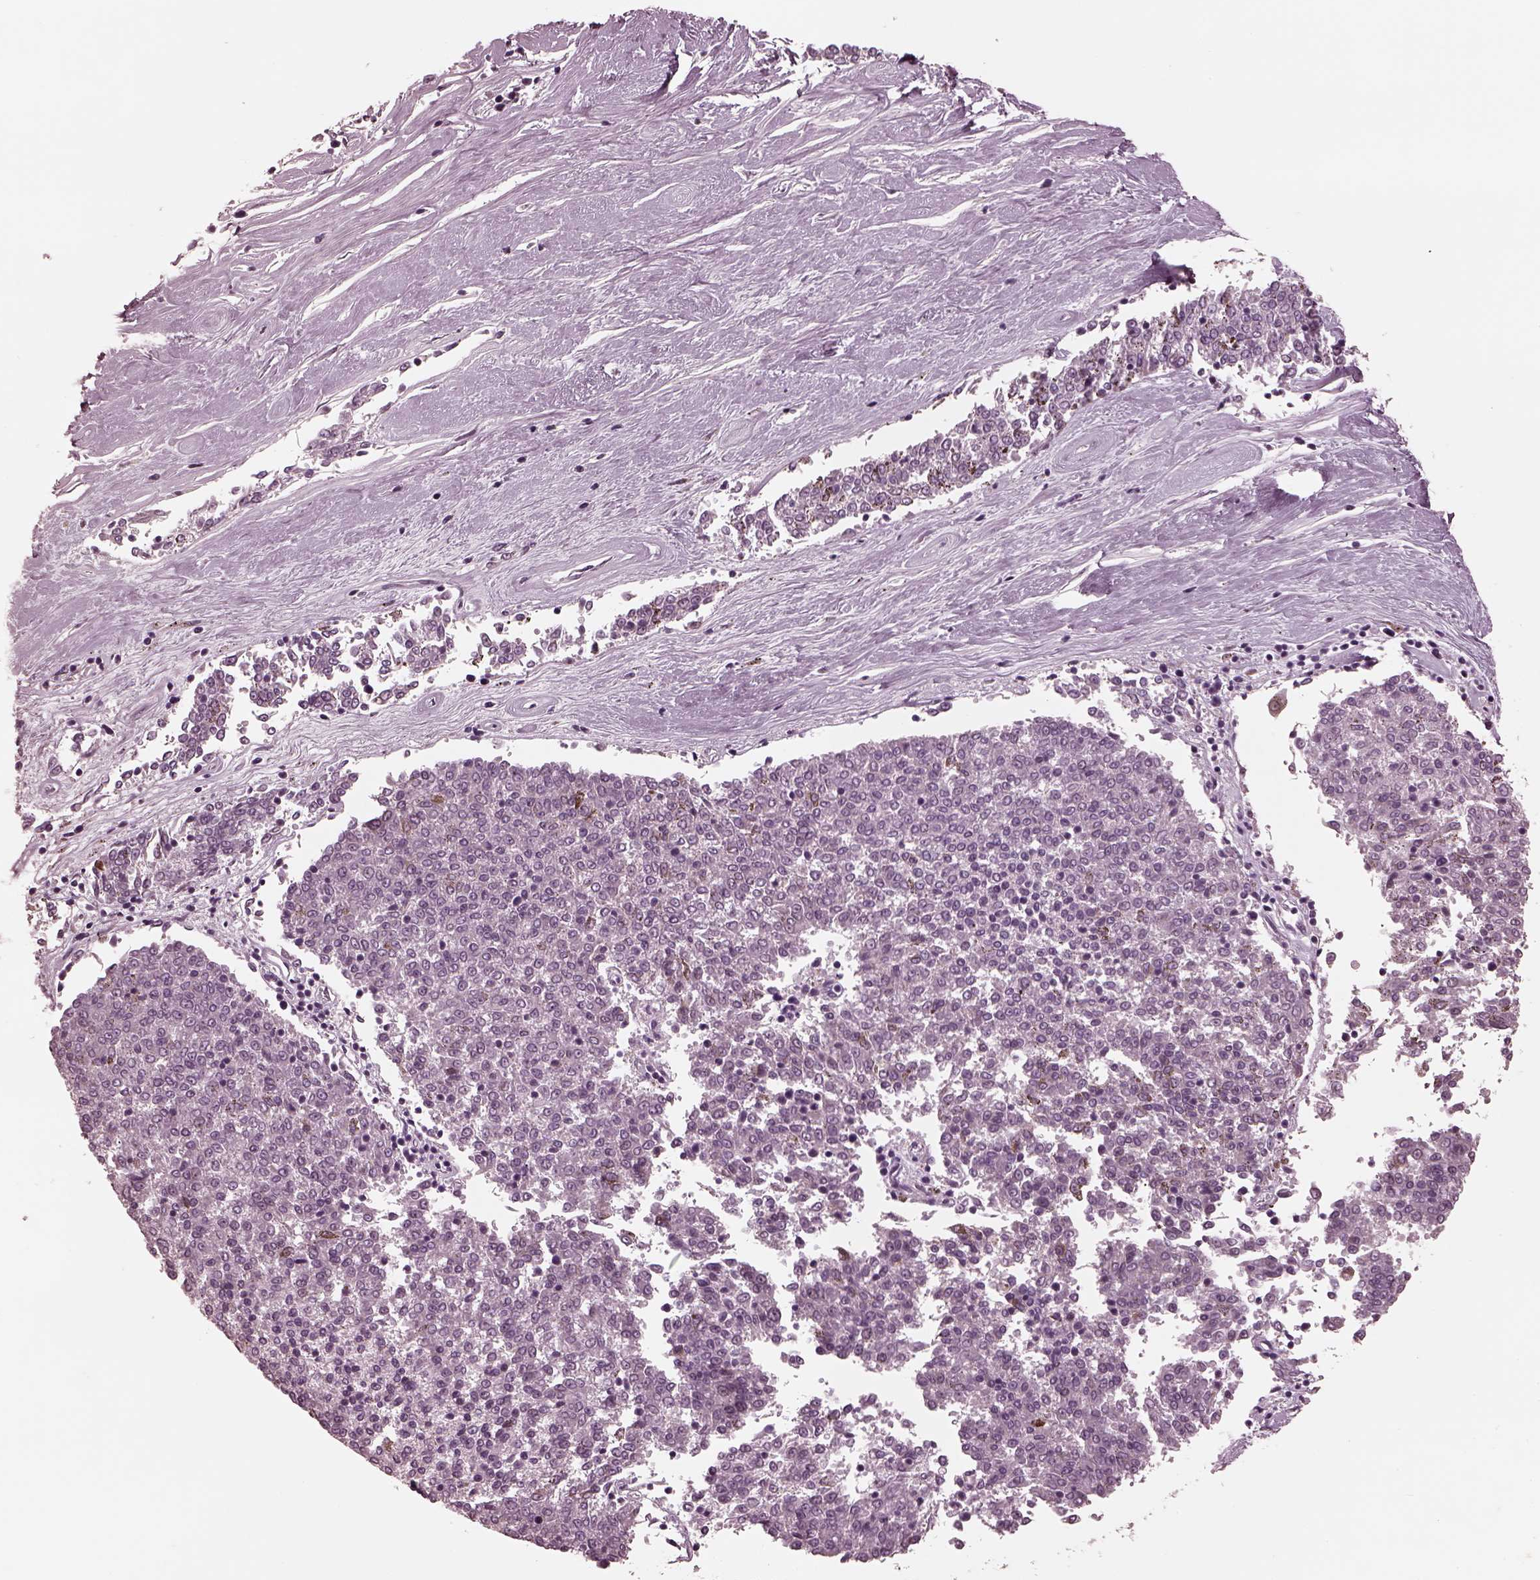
{"staining": {"intensity": "negative", "quantity": "none", "location": "none"}, "tissue": "melanoma", "cell_type": "Tumor cells", "image_type": "cancer", "snomed": [{"axis": "morphology", "description": "Malignant melanoma, NOS"}, {"axis": "topography", "description": "Skin"}], "caption": "This is an immunohistochemistry micrograph of melanoma. There is no expression in tumor cells.", "gene": "CGA", "patient": {"sex": "female", "age": 72}}